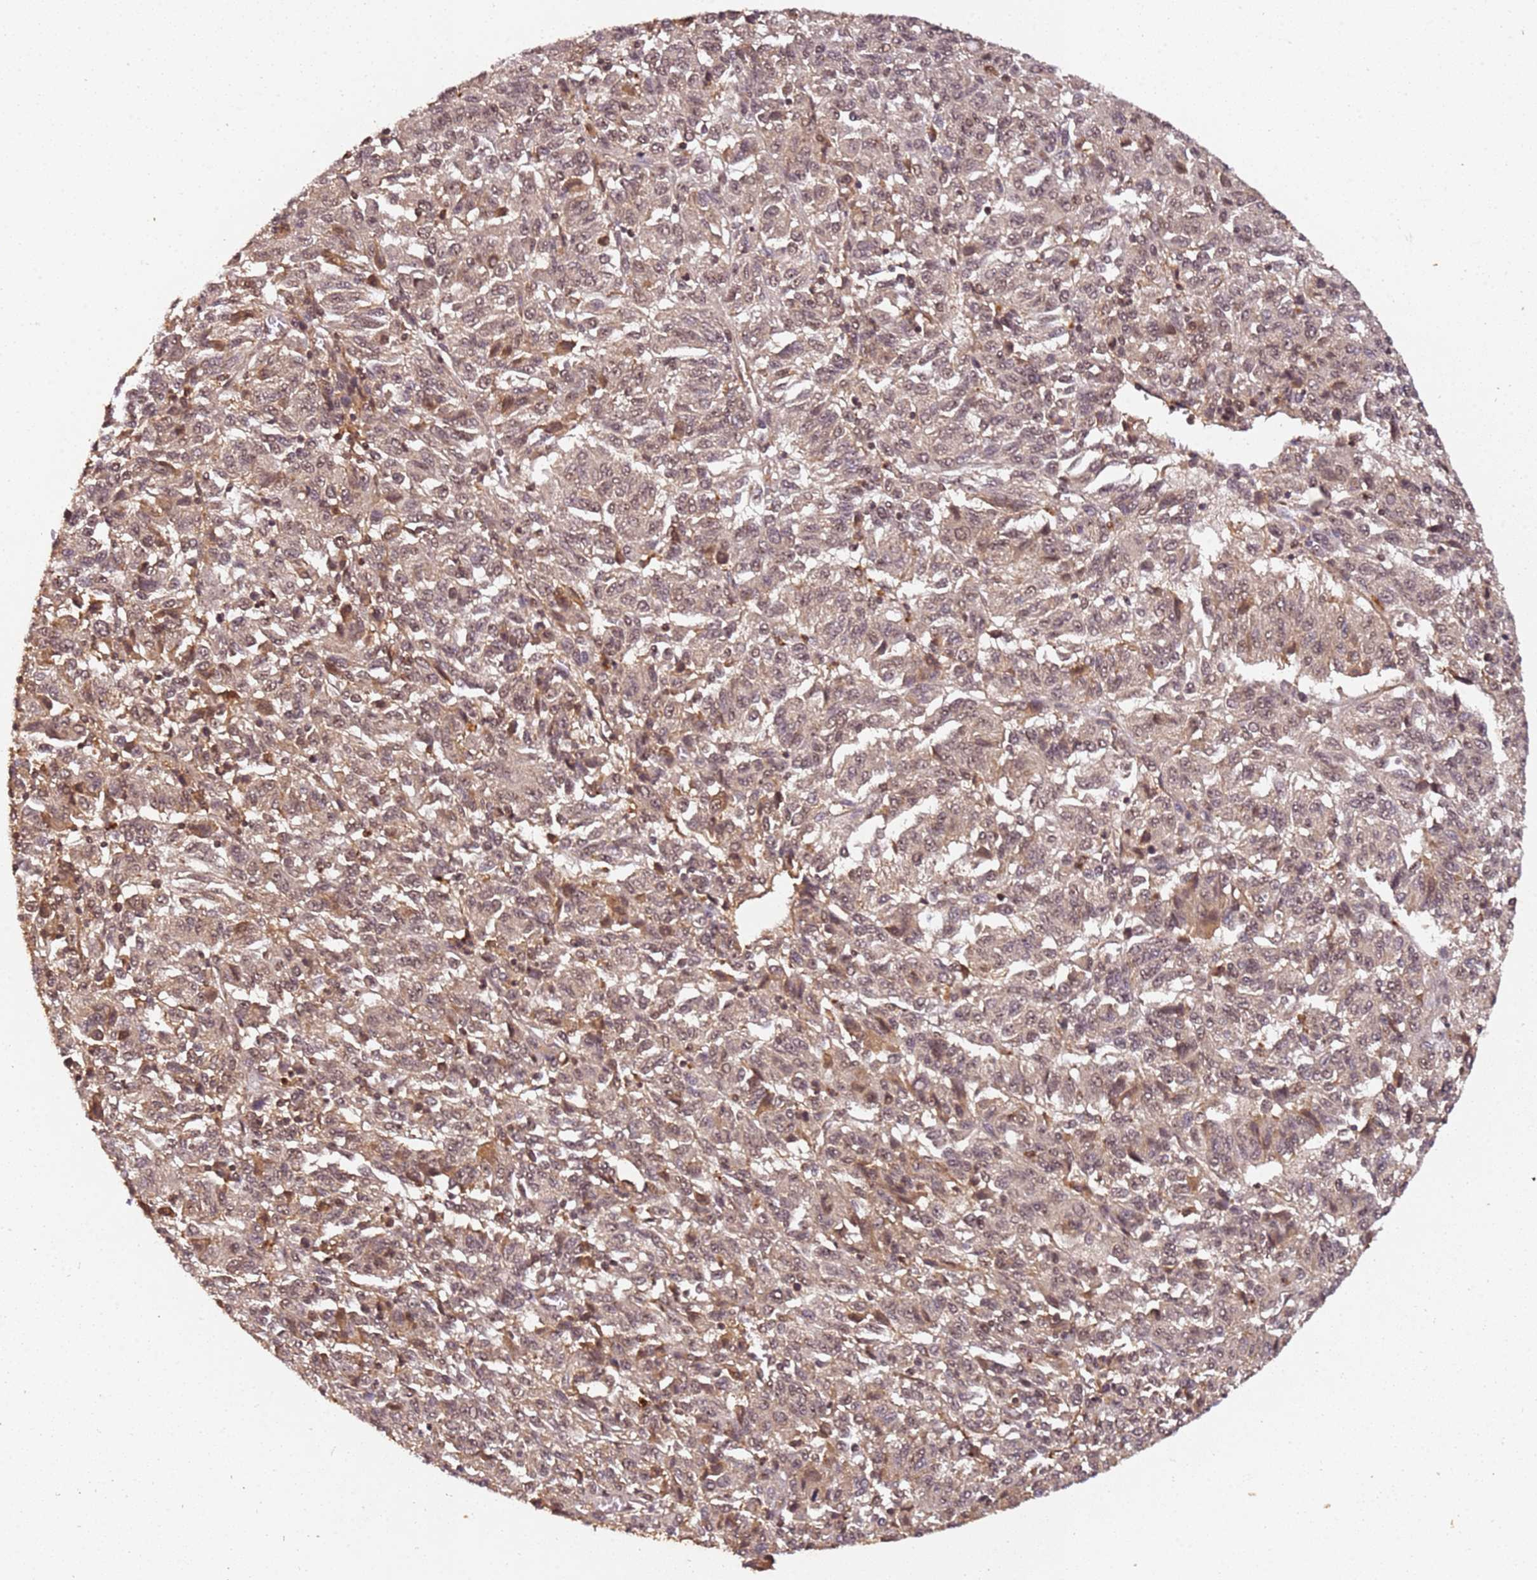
{"staining": {"intensity": "weak", "quantity": "25%-75%", "location": "nuclear"}, "tissue": "melanoma", "cell_type": "Tumor cells", "image_type": "cancer", "snomed": [{"axis": "morphology", "description": "Malignant melanoma, Metastatic site"}, {"axis": "topography", "description": "Lung"}], "caption": "Malignant melanoma (metastatic site) stained with IHC exhibits weak nuclear expression in approximately 25%-75% of tumor cells.", "gene": "COL1A2", "patient": {"sex": "male", "age": 64}}